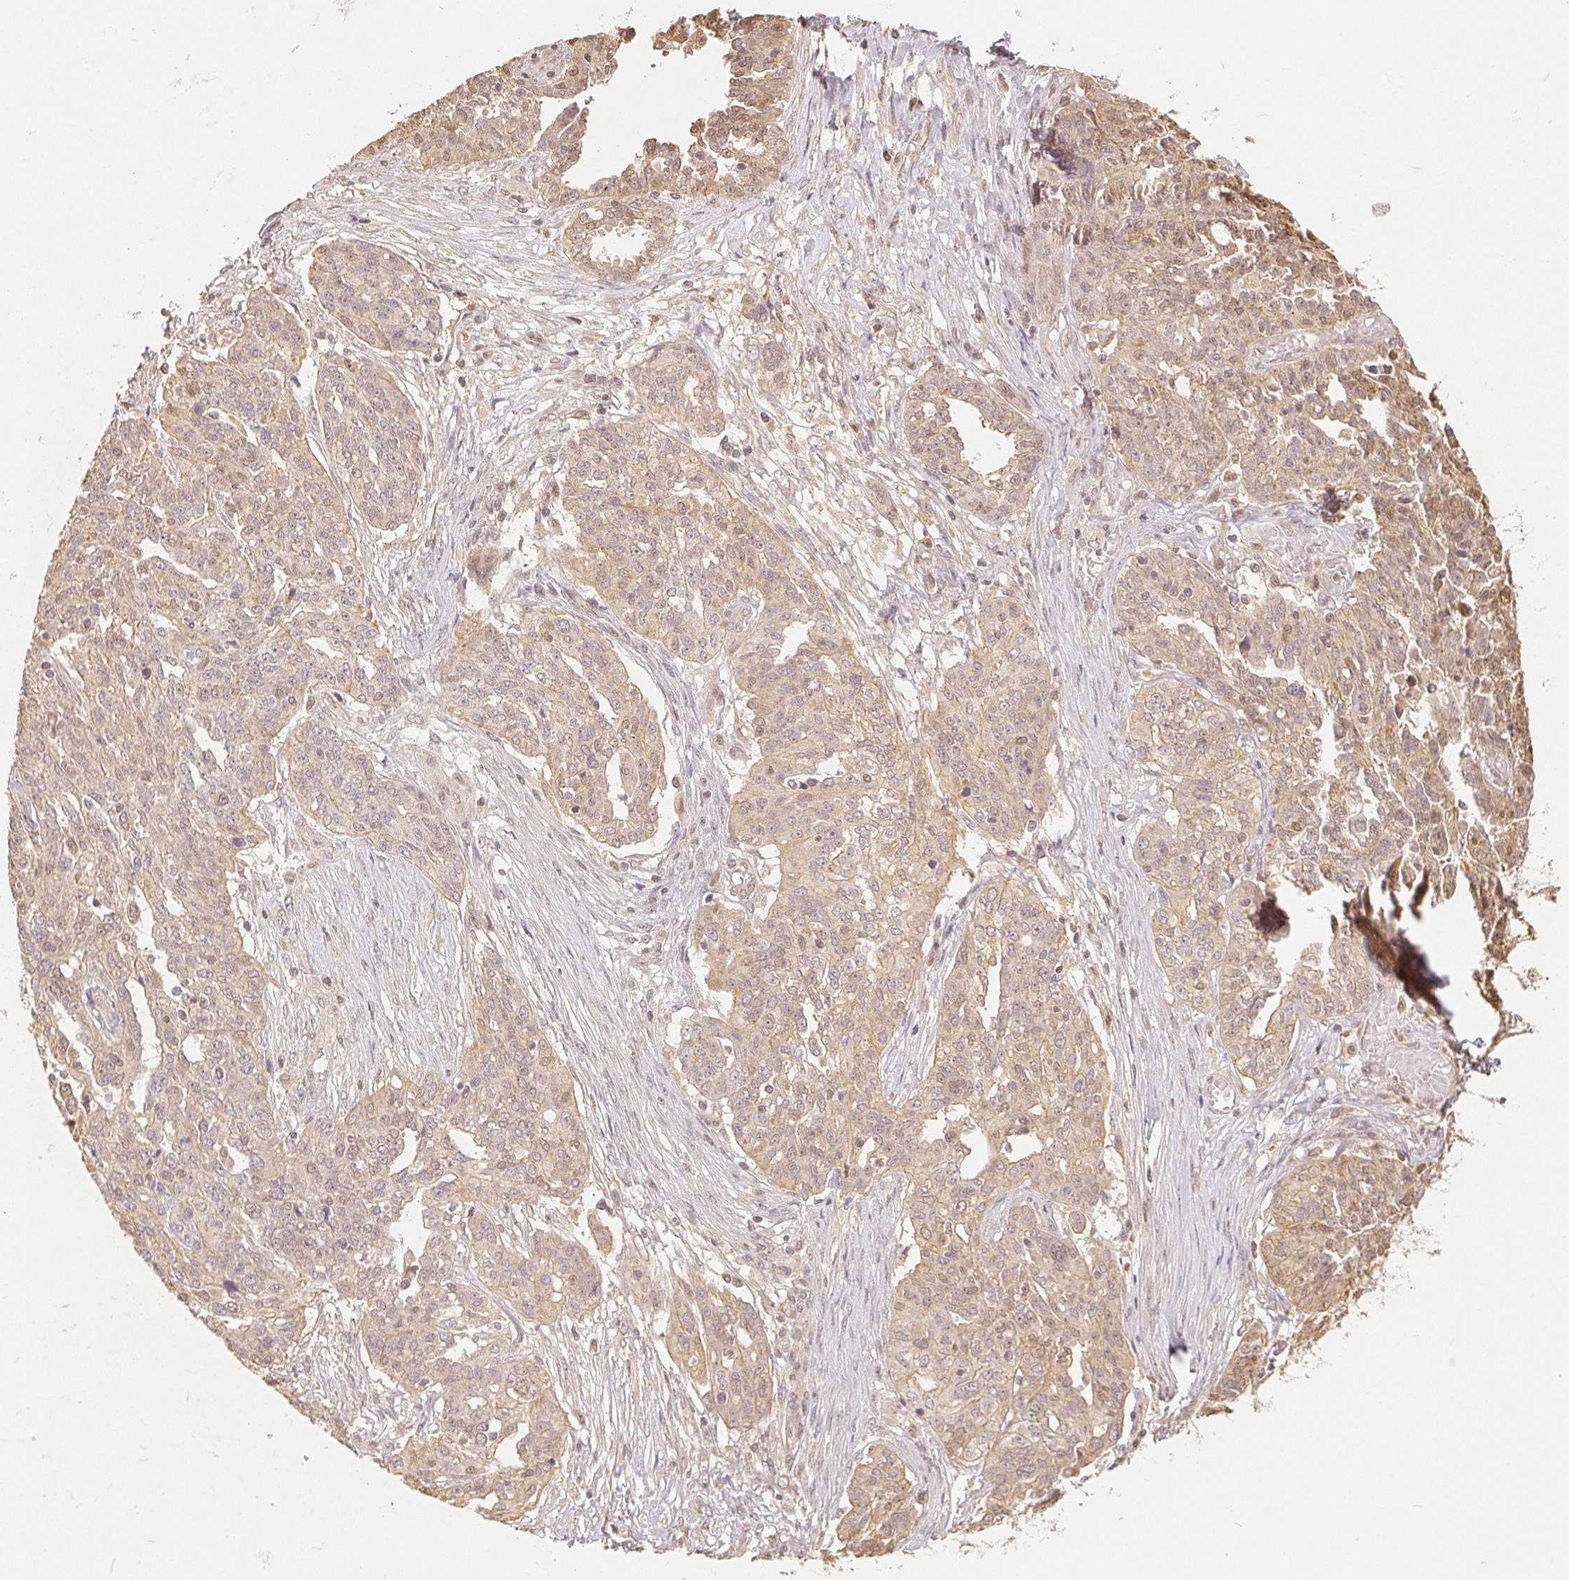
{"staining": {"intensity": "weak", "quantity": ">75%", "location": "cytoplasmic/membranous,nuclear"}, "tissue": "ovarian cancer", "cell_type": "Tumor cells", "image_type": "cancer", "snomed": [{"axis": "morphology", "description": "Cystadenocarcinoma, serous, NOS"}, {"axis": "topography", "description": "Ovary"}], "caption": "Ovarian serous cystadenocarcinoma tissue displays weak cytoplasmic/membranous and nuclear staining in approximately >75% of tumor cells The staining is performed using DAB (3,3'-diaminobenzidine) brown chromogen to label protein expression. The nuclei are counter-stained blue using hematoxylin.", "gene": "GUSB", "patient": {"sex": "female", "age": 67}}